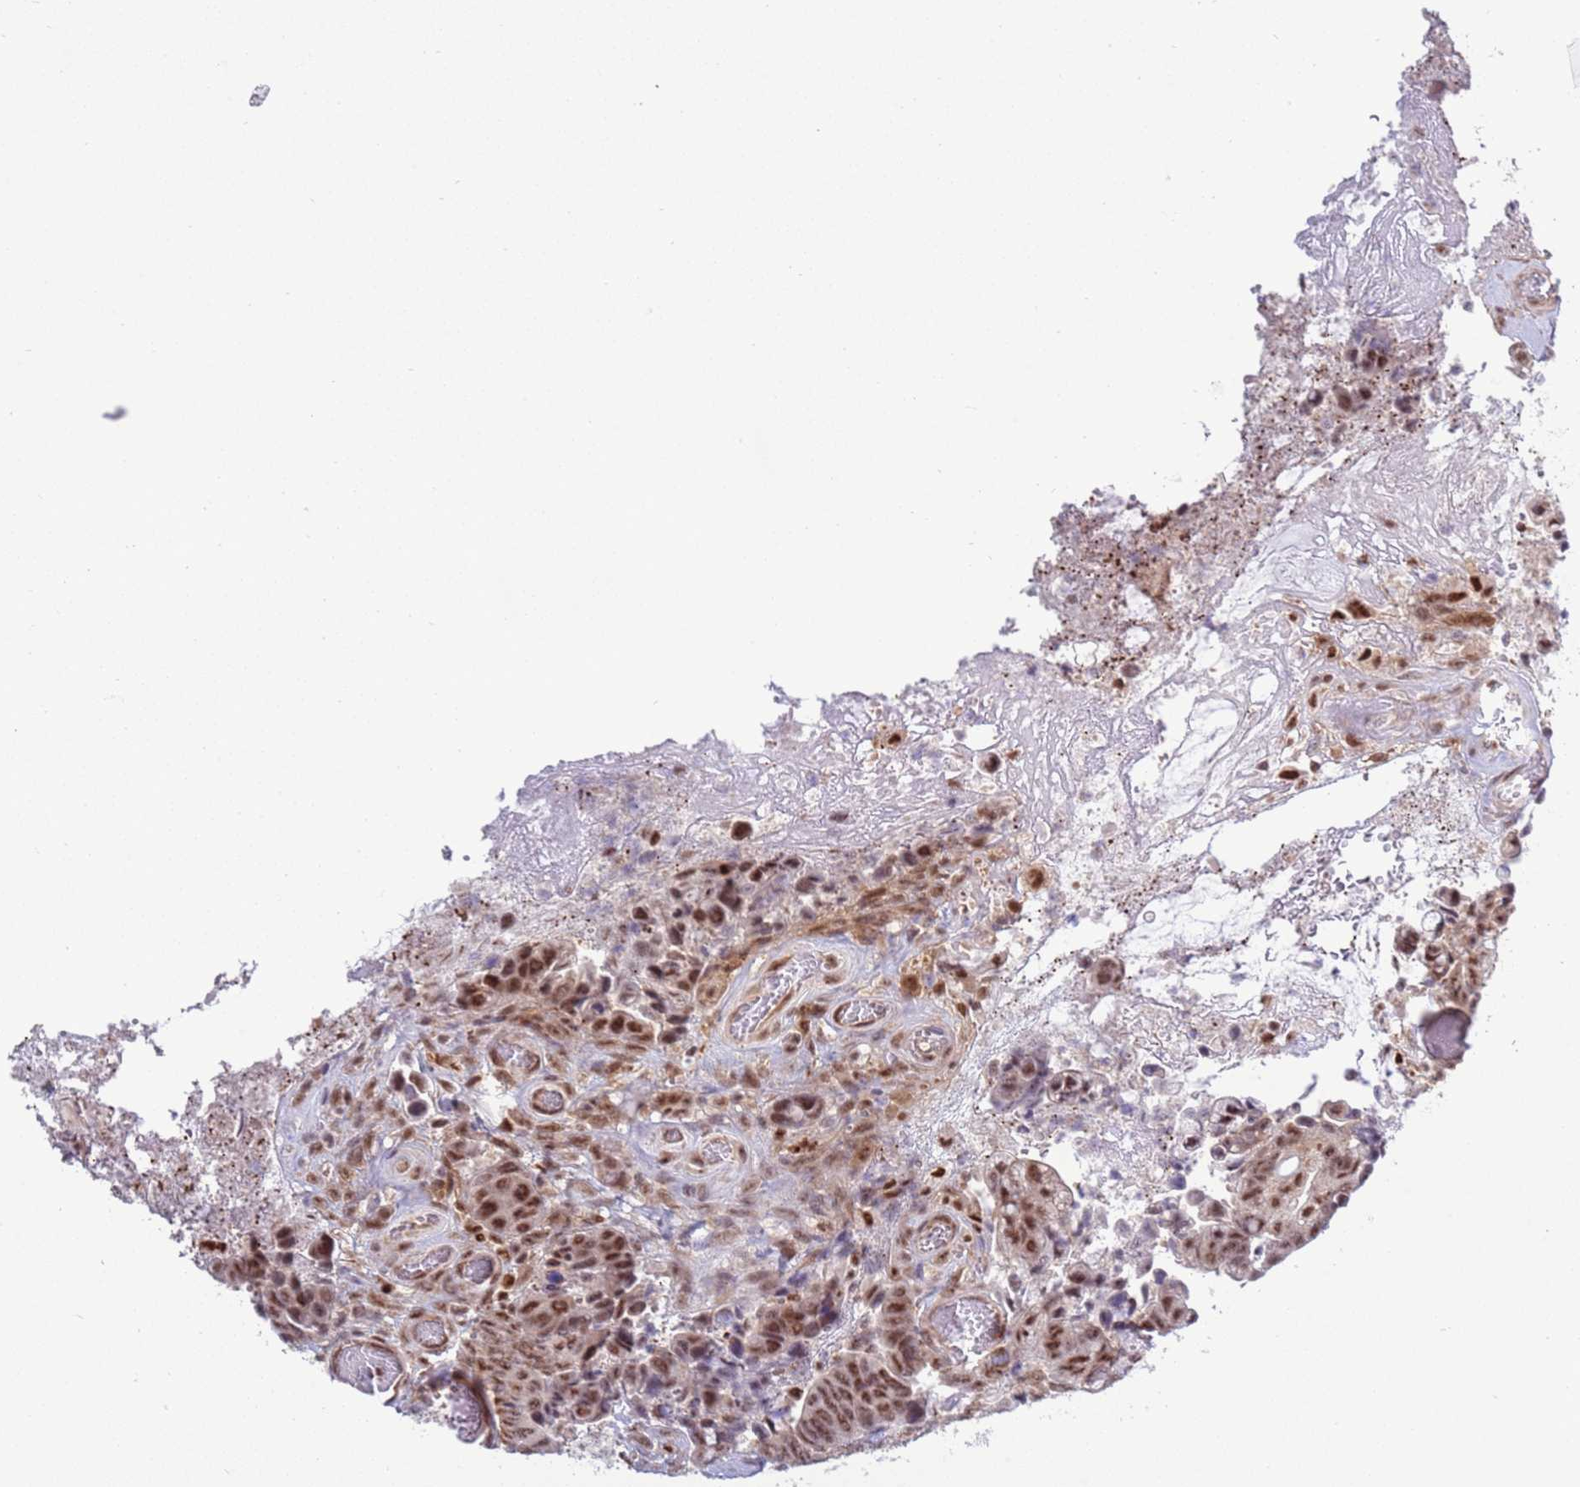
{"staining": {"intensity": "moderate", "quantity": ">75%", "location": "nuclear"}, "tissue": "colorectal cancer", "cell_type": "Tumor cells", "image_type": "cancer", "snomed": [{"axis": "morphology", "description": "Adenocarcinoma, NOS"}, {"axis": "topography", "description": "Colon"}], "caption": "DAB (3,3'-diaminobenzidine) immunohistochemical staining of human colorectal adenocarcinoma displays moderate nuclear protein staining in about >75% of tumor cells.", "gene": "PRPF6", "patient": {"sex": "female", "age": 82}}